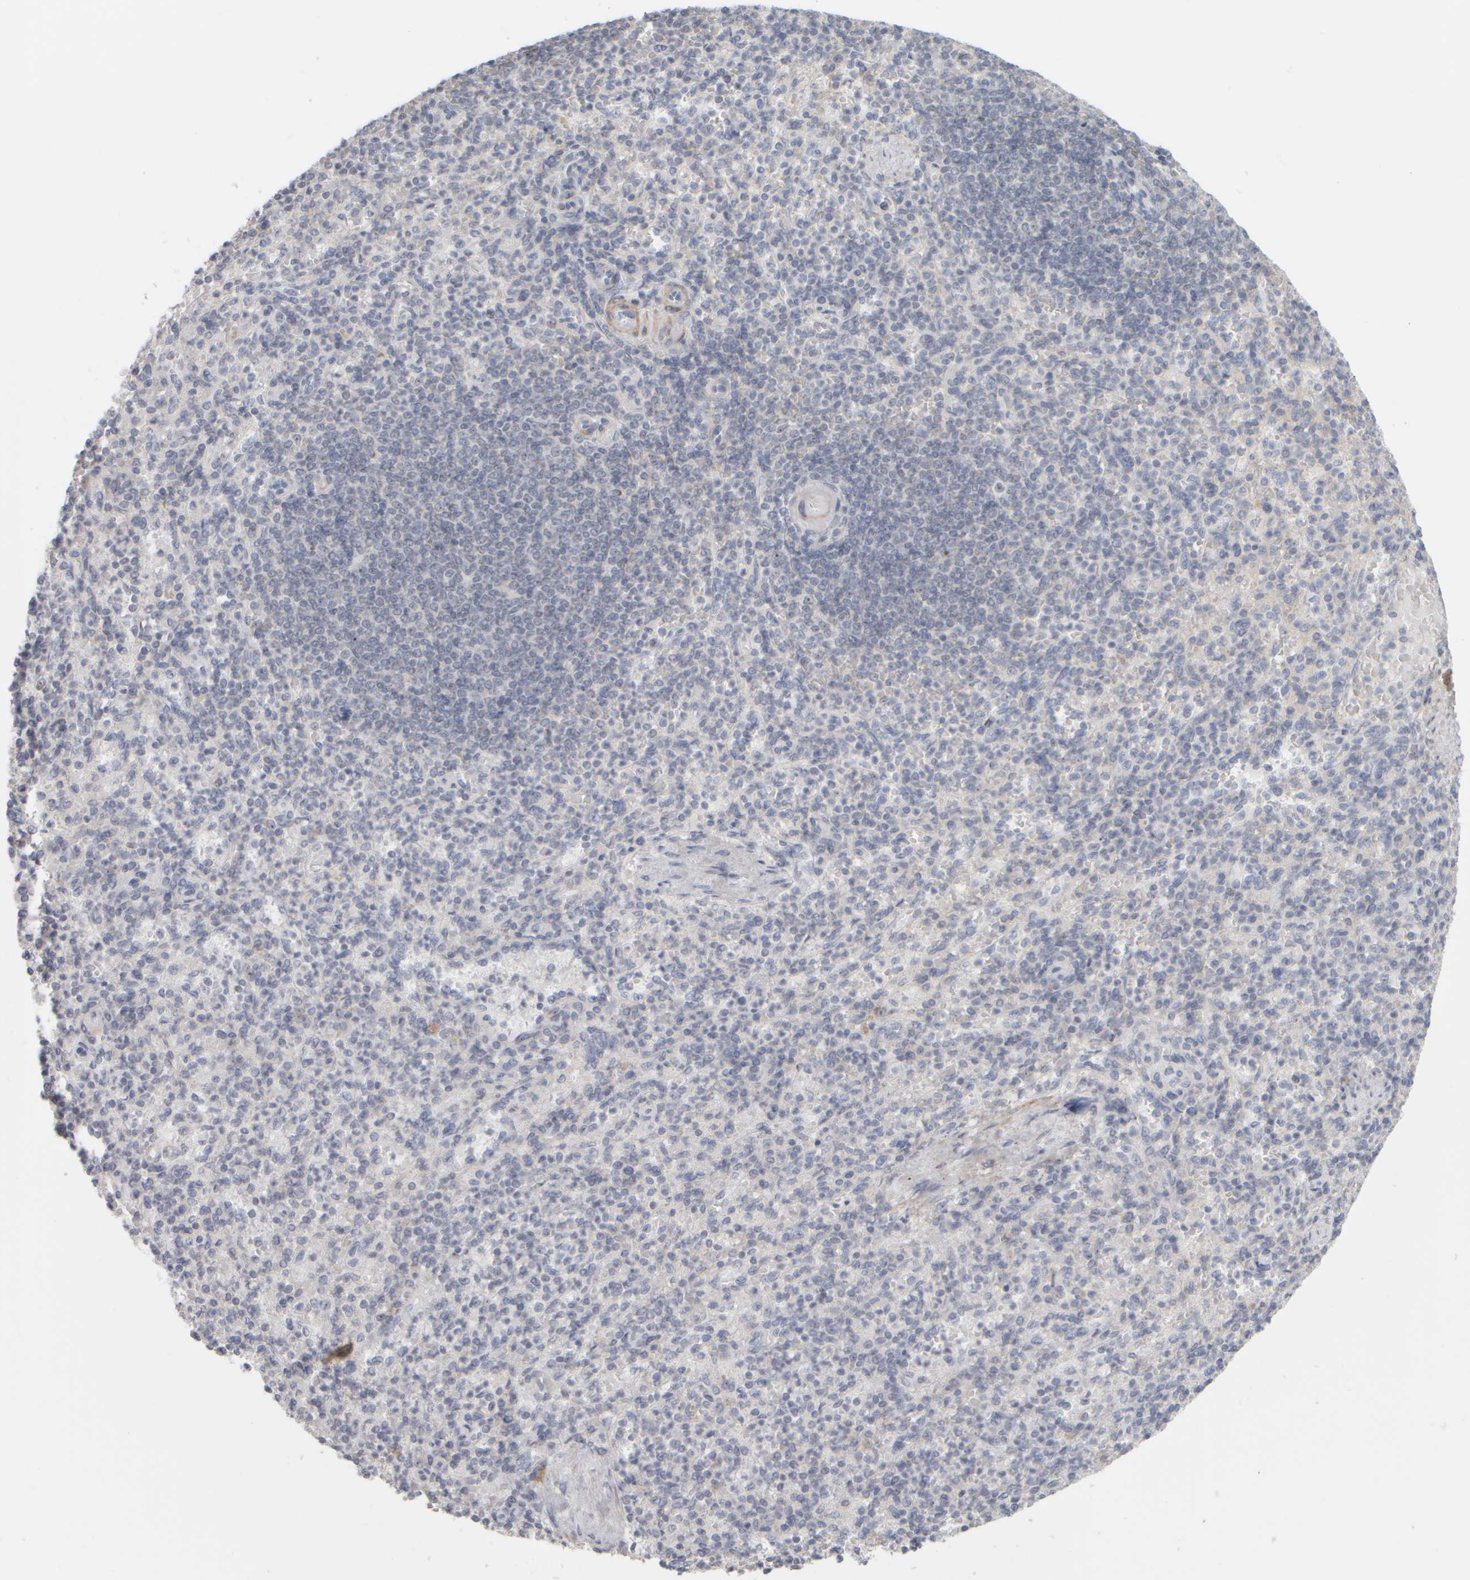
{"staining": {"intensity": "negative", "quantity": "none", "location": "none"}, "tissue": "spleen", "cell_type": "Cells in red pulp", "image_type": "normal", "snomed": [{"axis": "morphology", "description": "Normal tissue, NOS"}, {"axis": "topography", "description": "Spleen"}], "caption": "Immunohistochemistry (IHC) histopathology image of normal human spleen stained for a protein (brown), which displays no expression in cells in red pulp. (Brightfield microscopy of DAB immunohistochemistry at high magnification).", "gene": "DCXR", "patient": {"sex": "female", "age": 74}}